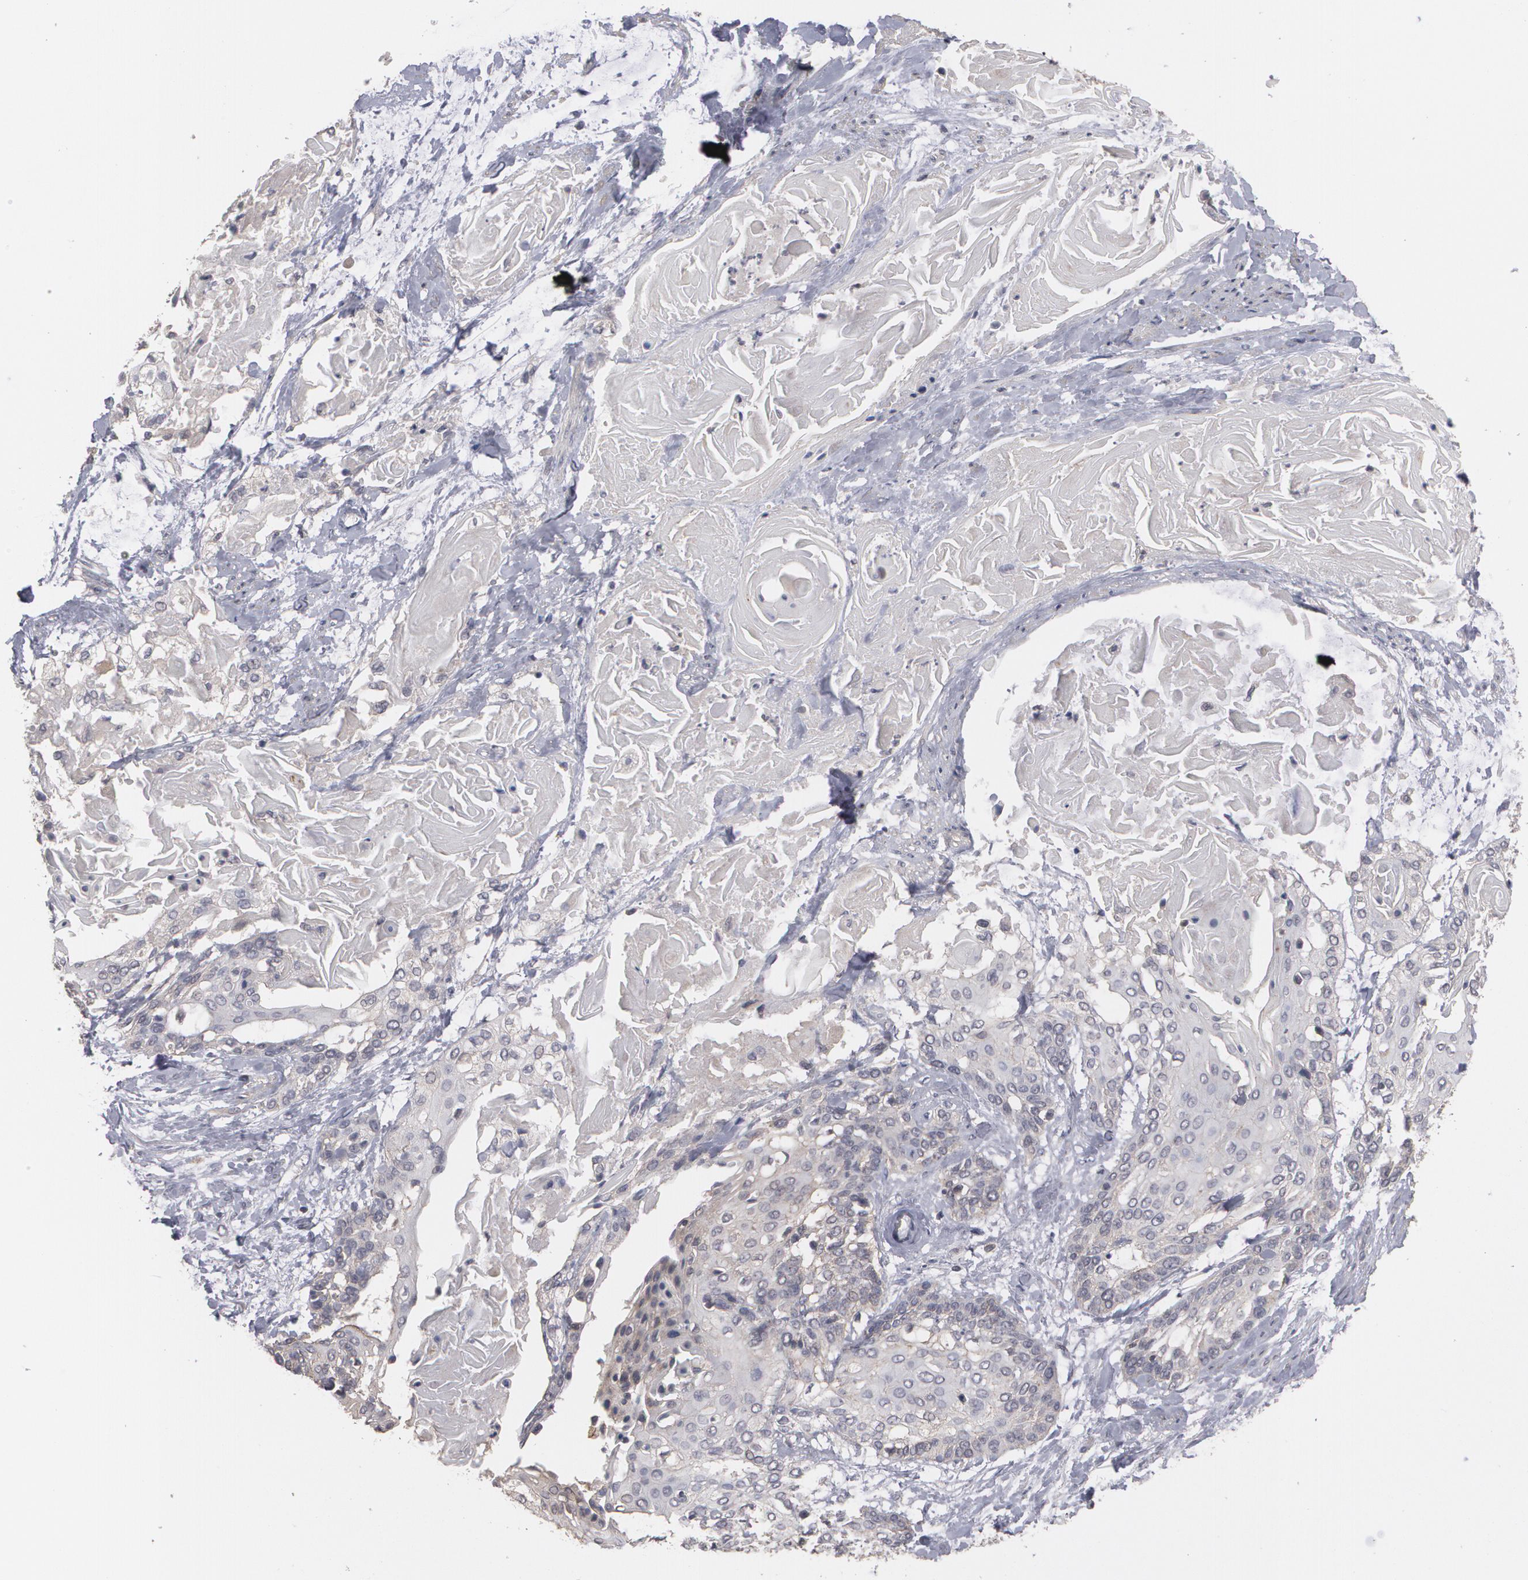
{"staining": {"intensity": "weak", "quantity": ">75%", "location": "cytoplasmic/membranous"}, "tissue": "cervical cancer", "cell_type": "Tumor cells", "image_type": "cancer", "snomed": [{"axis": "morphology", "description": "Squamous cell carcinoma, NOS"}, {"axis": "topography", "description": "Cervix"}], "caption": "Immunohistochemistry photomicrograph of neoplastic tissue: human cervical cancer (squamous cell carcinoma) stained using IHC exhibits low levels of weak protein expression localized specifically in the cytoplasmic/membranous of tumor cells, appearing as a cytoplasmic/membranous brown color.", "gene": "ARF6", "patient": {"sex": "female", "age": 57}}